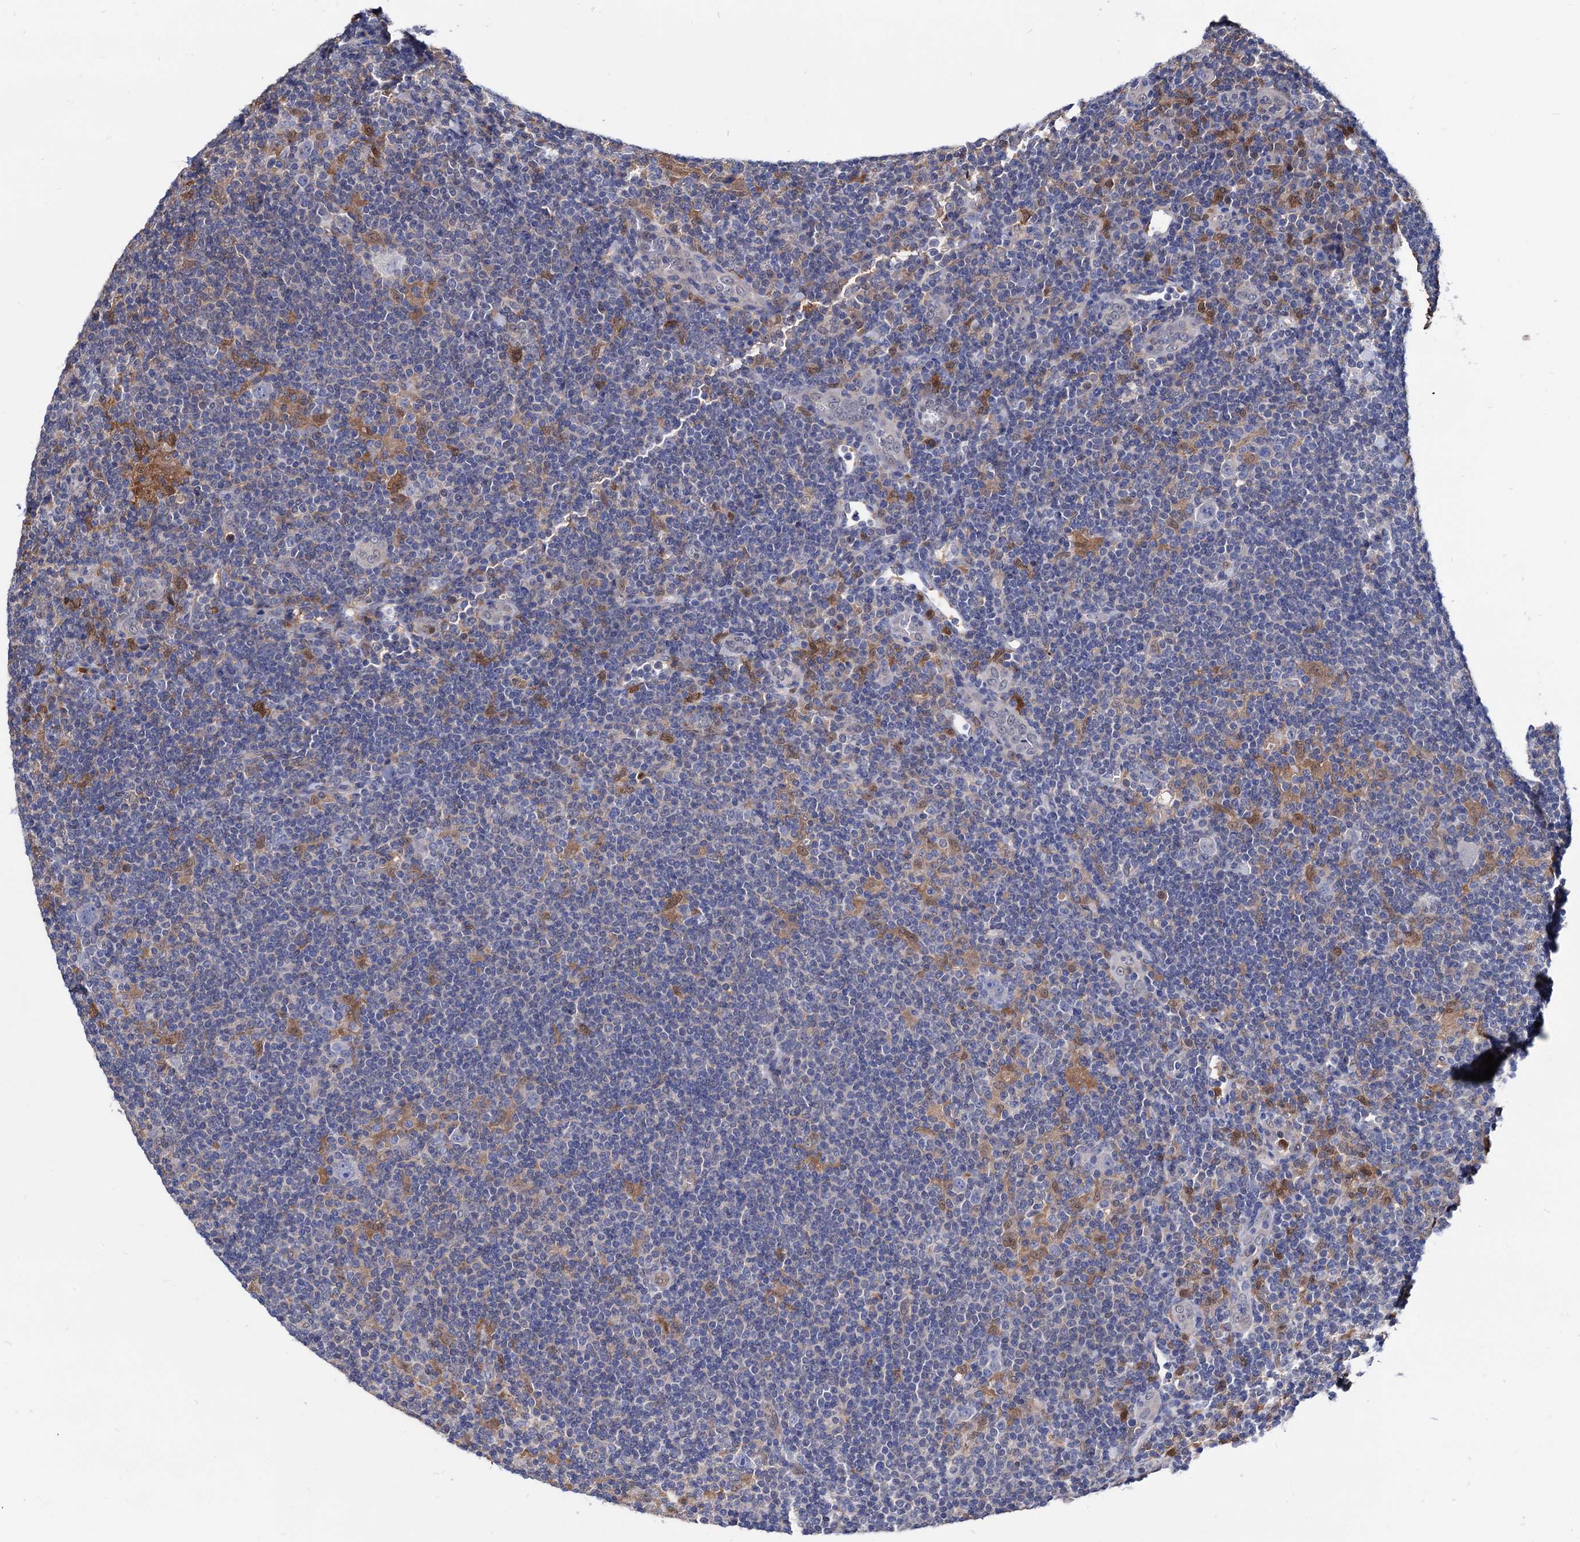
{"staining": {"intensity": "negative", "quantity": "none", "location": "none"}, "tissue": "lymphoma", "cell_type": "Tumor cells", "image_type": "cancer", "snomed": [{"axis": "morphology", "description": "Hodgkin's disease, NOS"}, {"axis": "topography", "description": "Lymph node"}], "caption": "Protein analysis of lymphoma demonstrates no significant staining in tumor cells.", "gene": "CPPED1", "patient": {"sex": "female", "age": 57}}